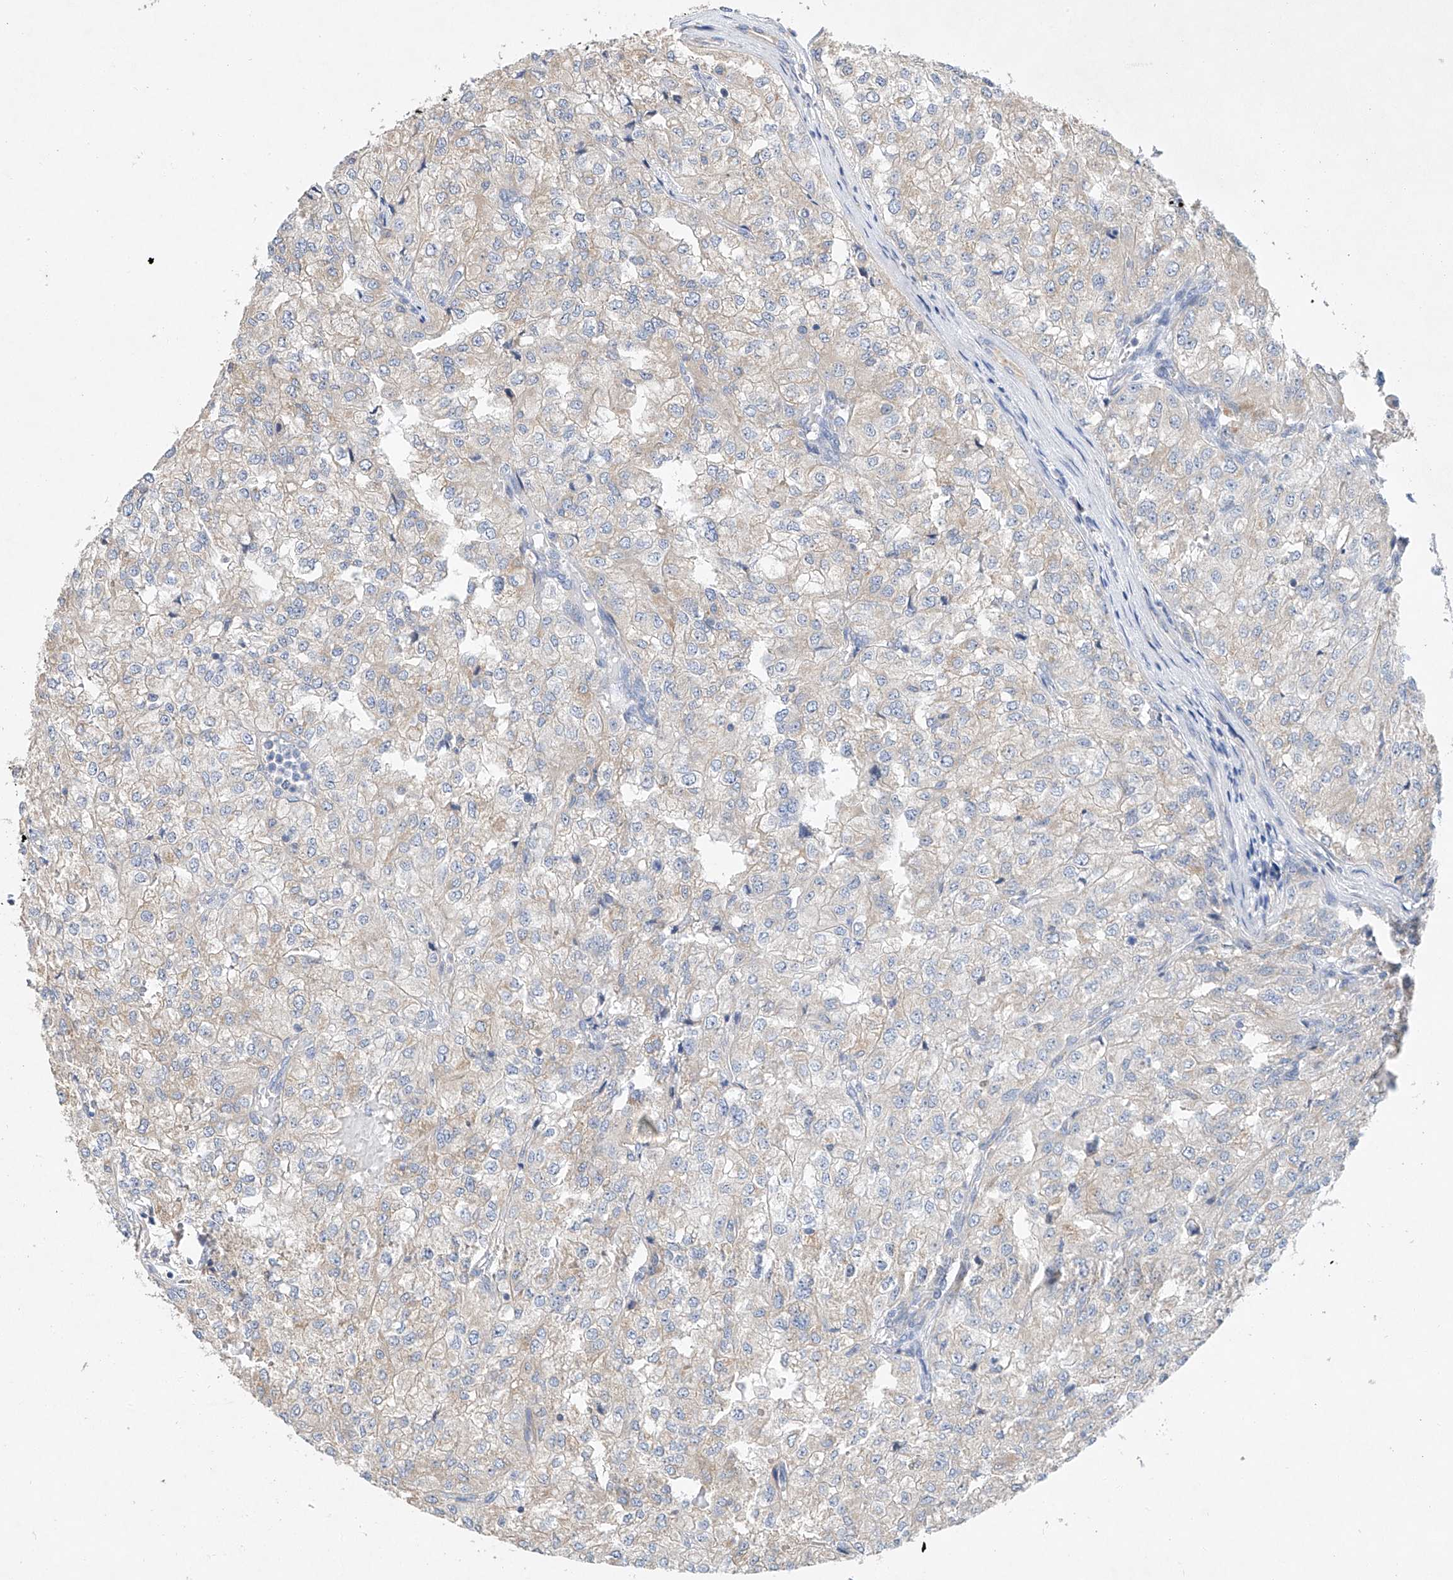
{"staining": {"intensity": "negative", "quantity": "none", "location": "none"}, "tissue": "renal cancer", "cell_type": "Tumor cells", "image_type": "cancer", "snomed": [{"axis": "morphology", "description": "Adenocarcinoma, NOS"}, {"axis": "topography", "description": "Kidney"}], "caption": "Renal adenocarcinoma was stained to show a protein in brown. There is no significant staining in tumor cells.", "gene": "AMD1", "patient": {"sex": "female", "age": 54}}